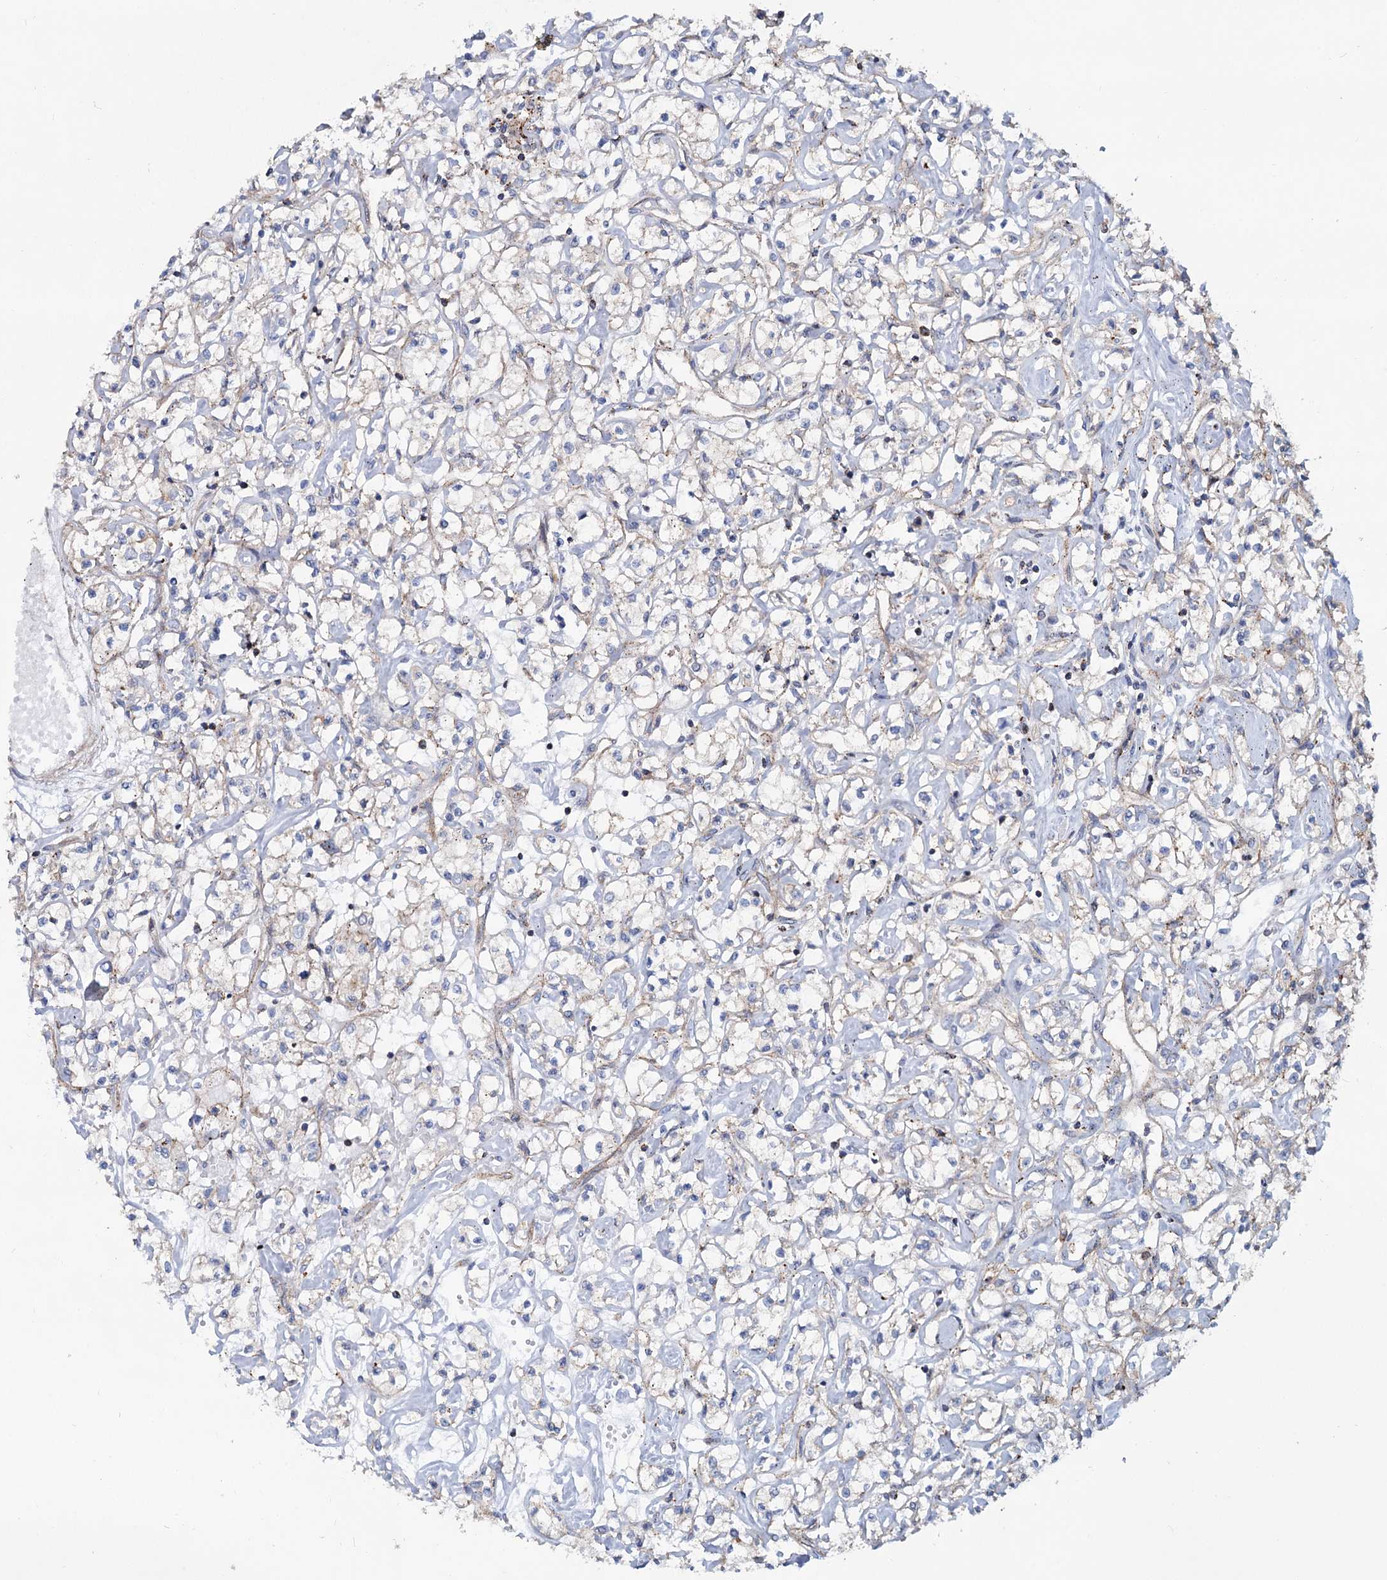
{"staining": {"intensity": "negative", "quantity": "none", "location": "none"}, "tissue": "renal cancer", "cell_type": "Tumor cells", "image_type": "cancer", "snomed": [{"axis": "morphology", "description": "Adenocarcinoma, NOS"}, {"axis": "topography", "description": "Kidney"}], "caption": "High magnification brightfield microscopy of renal cancer (adenocarcinoma) stained with DAB (brown) and counterstained with hematoxylin (blue): tumor cells show no significant expression.", "gene": "PSEN1", "patient": {"sex": "female", "age": 59}}